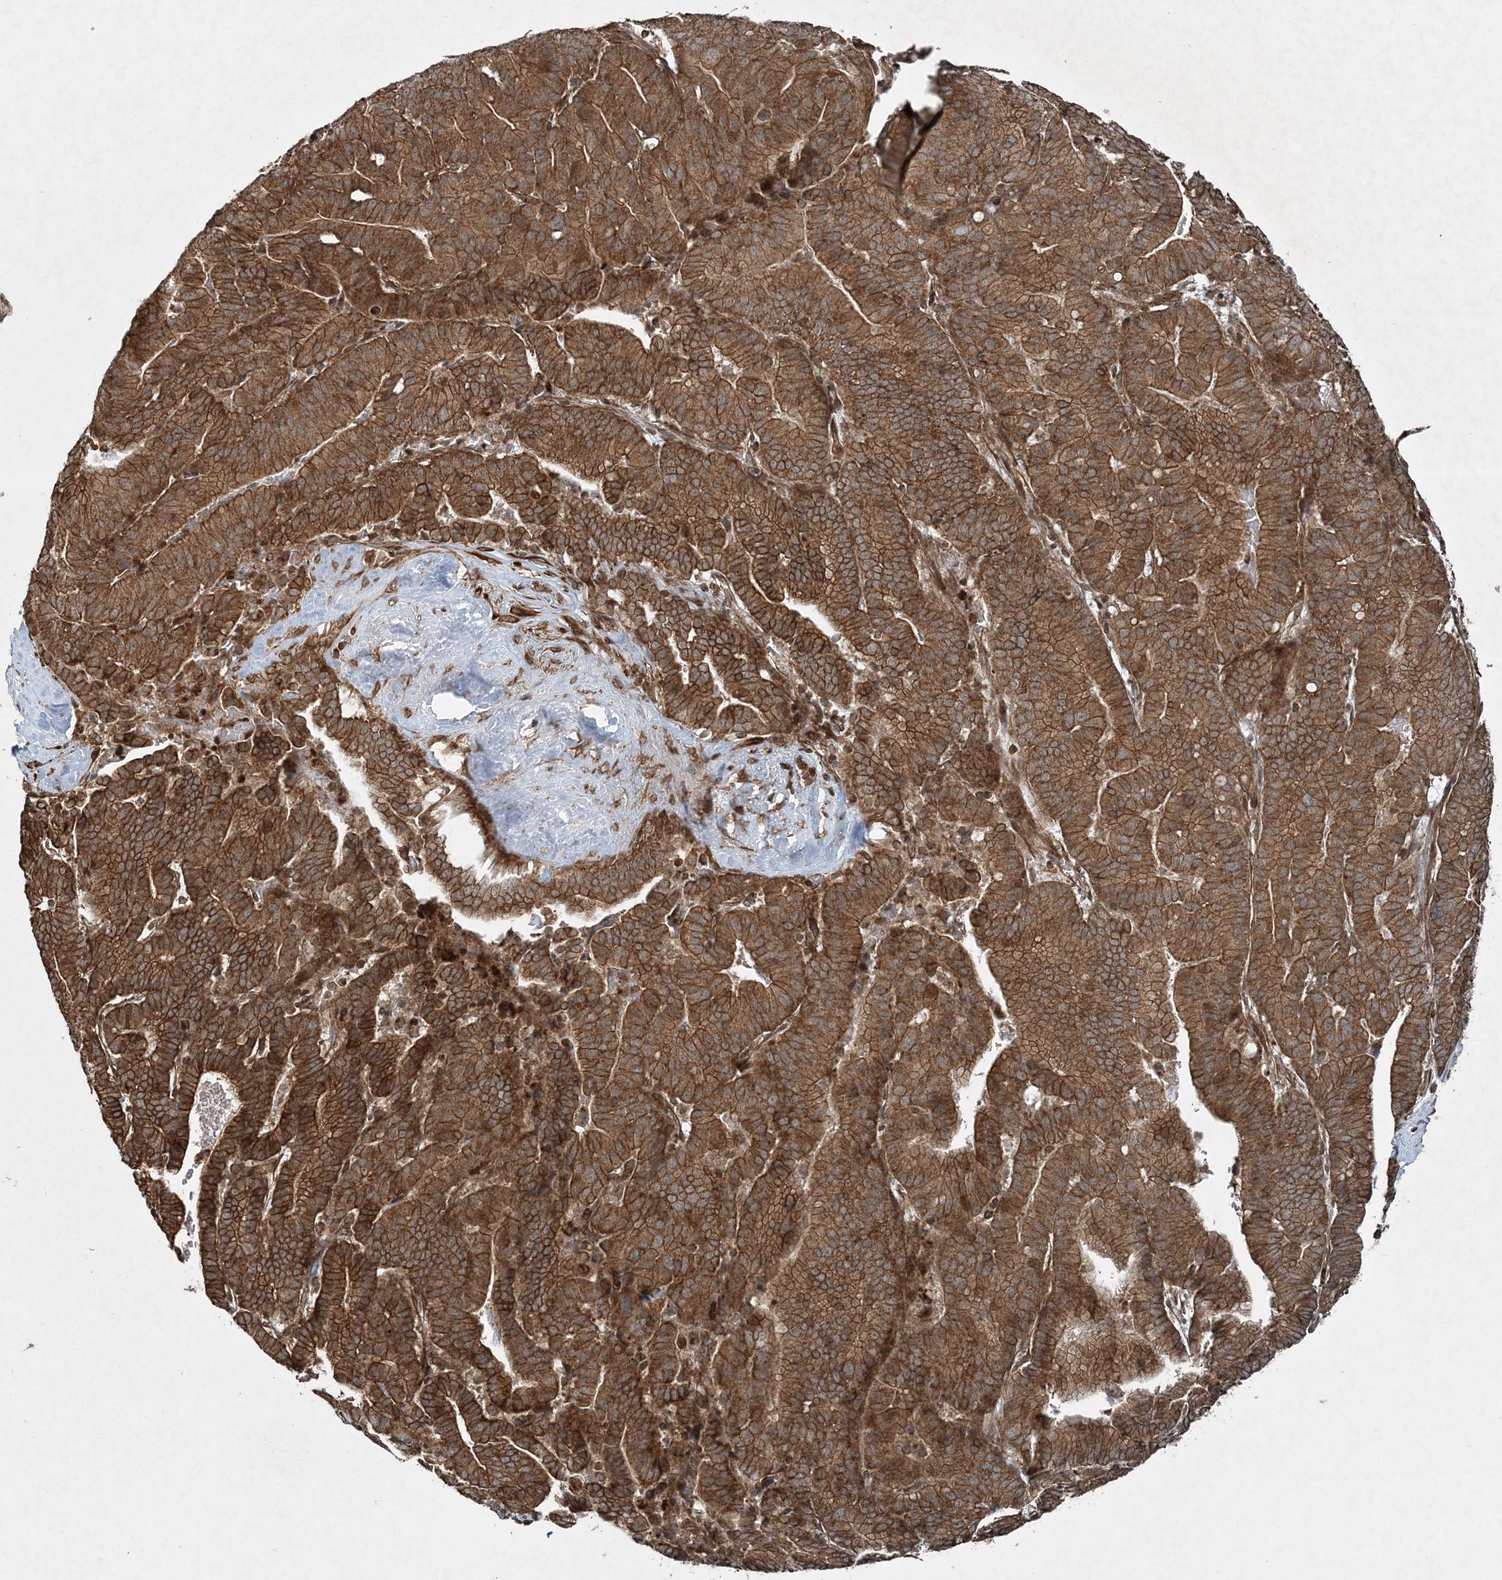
{"staining": {"intensity": "strong", "quantity": ">75%", "location": "cytoplasmic/membranous"}, "tissue": "liver cancer", "cell_type": "Tumor cells", "image_type": "cancer", "snomed": [{"axis": "morphology", "description": "Cholangiocarcinoma"}, {"axis": "topography", "description": "Liver"}], "caption": "Protein analysis of cholangiocarcinoma (liver) tissue exhibits strong cytoplasmic/membranous expression in approximately >75% of tumor cells. The staining is performed using DAB (3,3'-diaminobenzidine) brown chromogen to label protein expression. The nuclei are counter-stained blue using hematoxylin.", "gene": "COPS7B", "patient": {"sex": "female", "age": 75}}